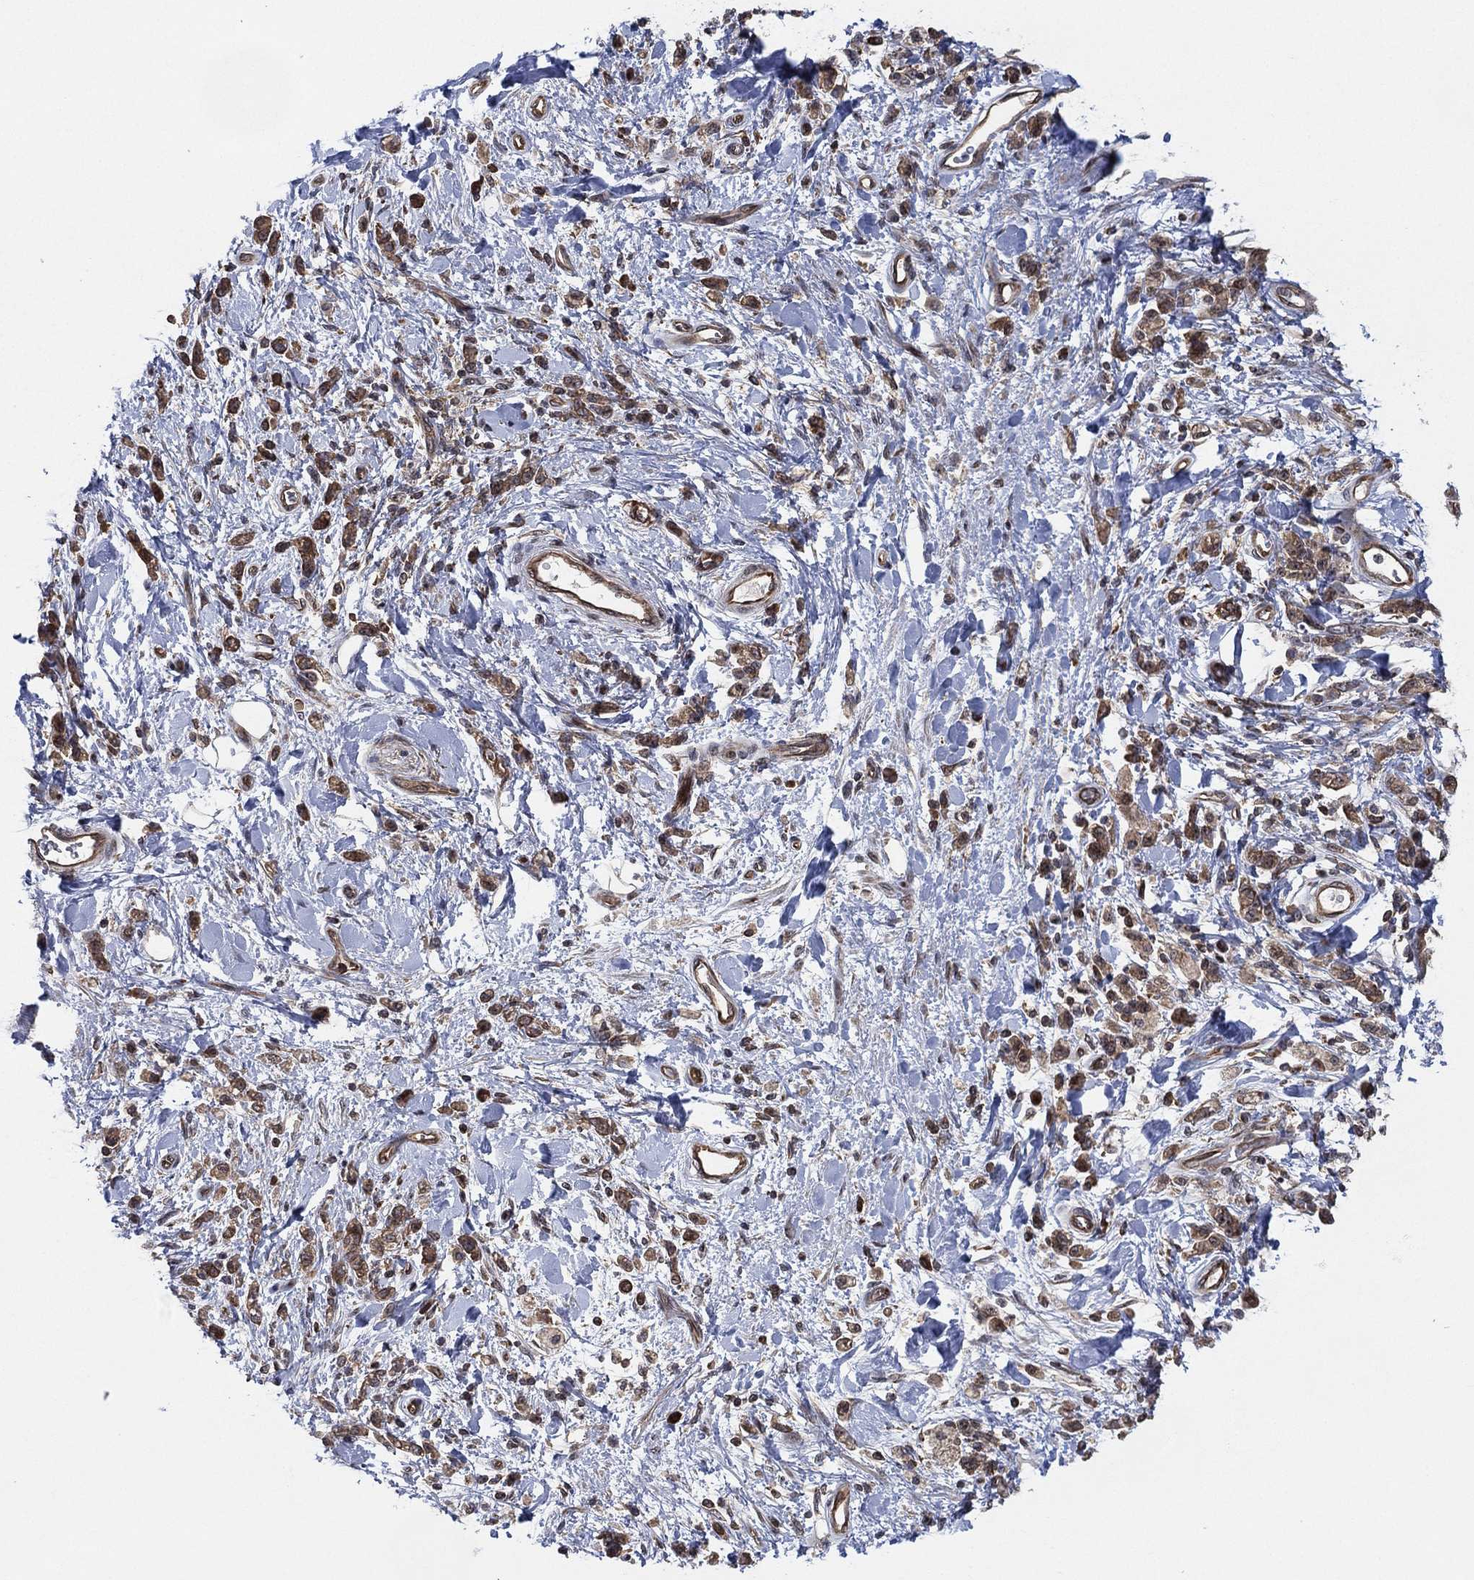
{"staining": {"intensity": "moderate", "quantity": ">75%", "location": "cytoplasmic/membranous"}, "tissue": "stomach cancer", "cell_type": "Tumor cells", "image_type": "cancer", "snomed": [{"axis": "morphology", "description": "Adenocarcinoma, NOS"}, {"axis": "topography", "description": "Stomach"}], "caption": "Immunohistochemical staining of adenocarcinoma (stomach) exhibits moderate cytoplasmic/membranous protein expression in about >75% of tumor cells. (DAB IHC, brown staining for protein, blue staining for nuclei).", "gene": "TMCO1", "patient": {"sex": "male", "age": 77}}